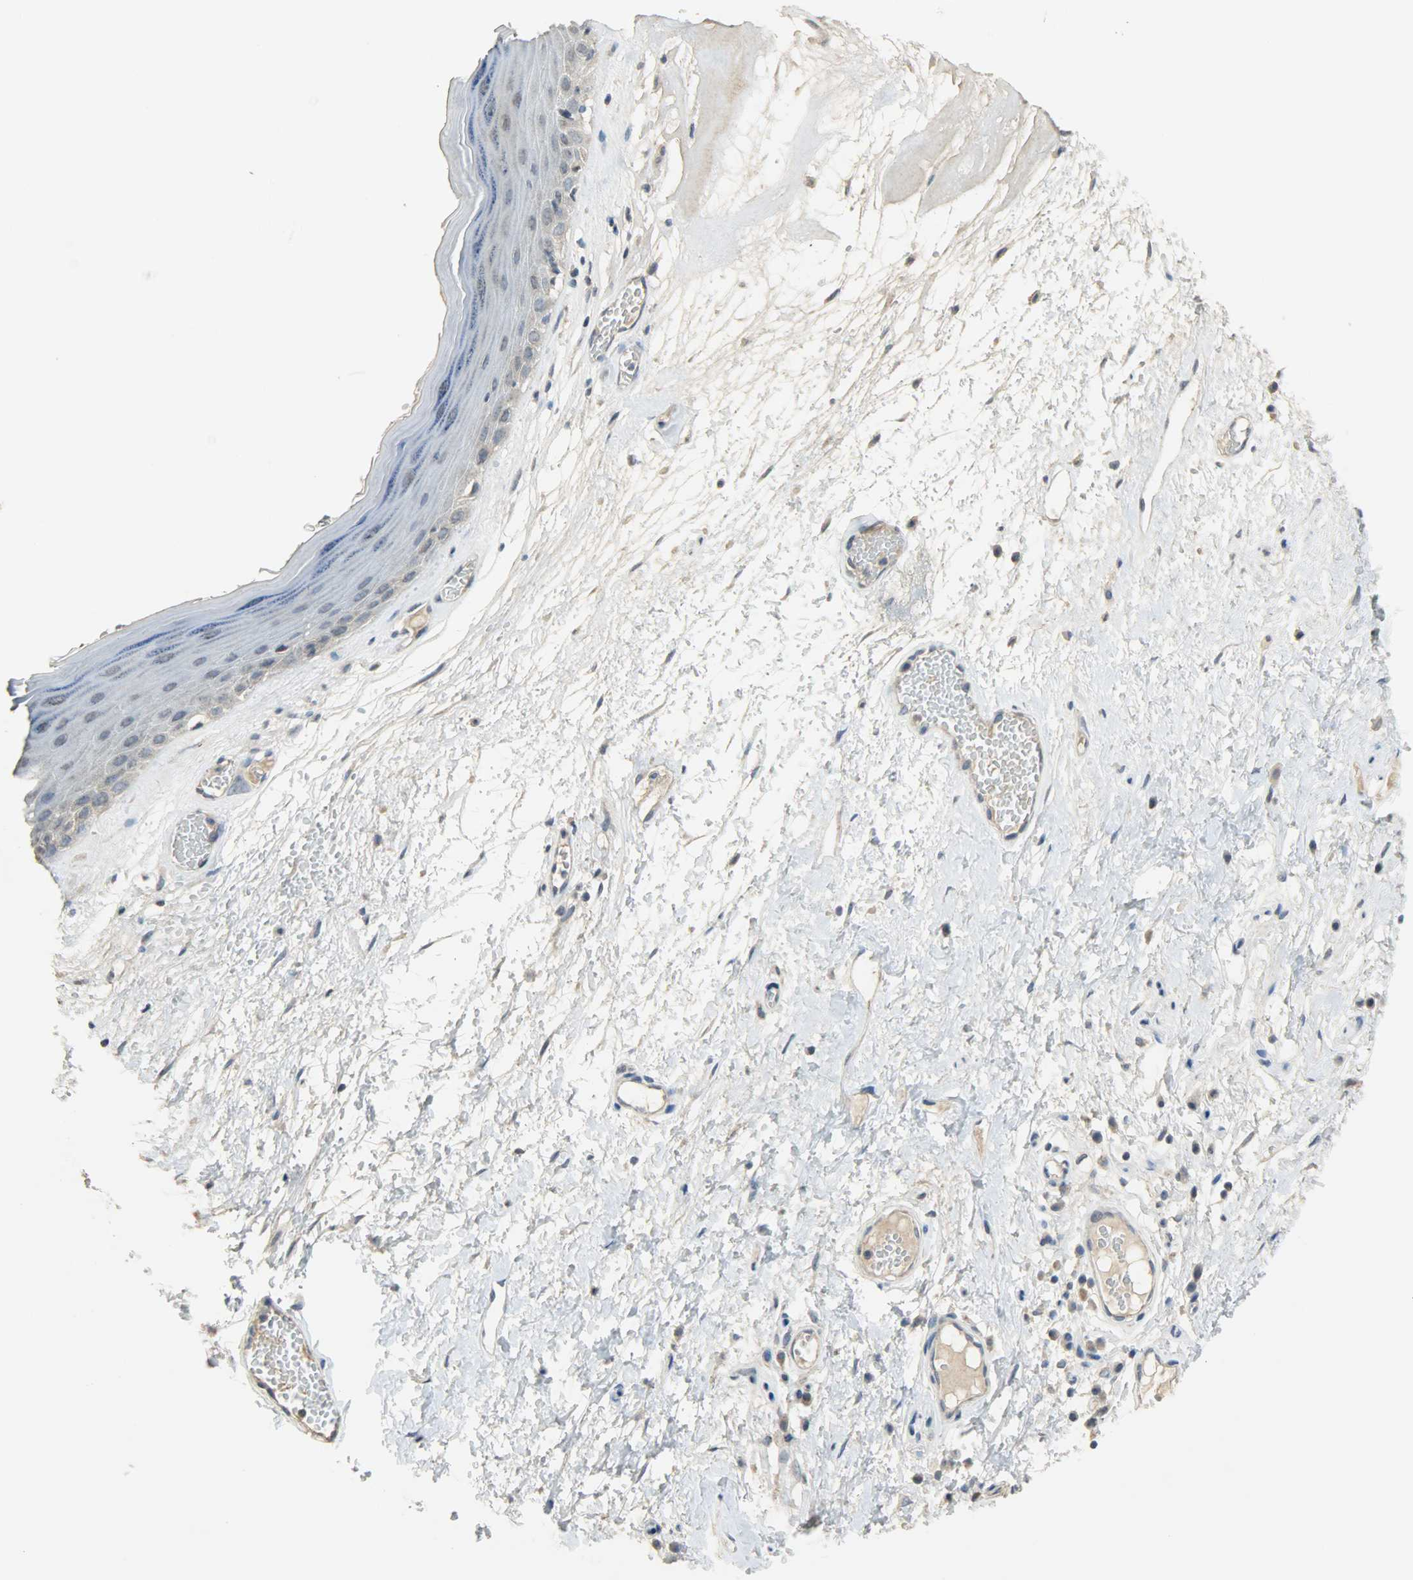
{"staining": {"intensity": "negative", "quantity": "none", "location": "none"}, "tissue": "skin", "cell_type": "Epidermal cells", "image_type": "normal", "snomed": [{"axis": "morphology", "description": "Normal tissue, NOS"}, {"axis": "morphology", "description": "Inflammation, NOS"}, {"axis": "topography", "description": "Vulva"}], "caption": "Immunohistochemical staining of unremarkable human skin displays no significant staining in epidermal cells. Nuclei are stained in blue.", "gene": "DNAJB6", "patient": {"sex": "female", "age": 84}}